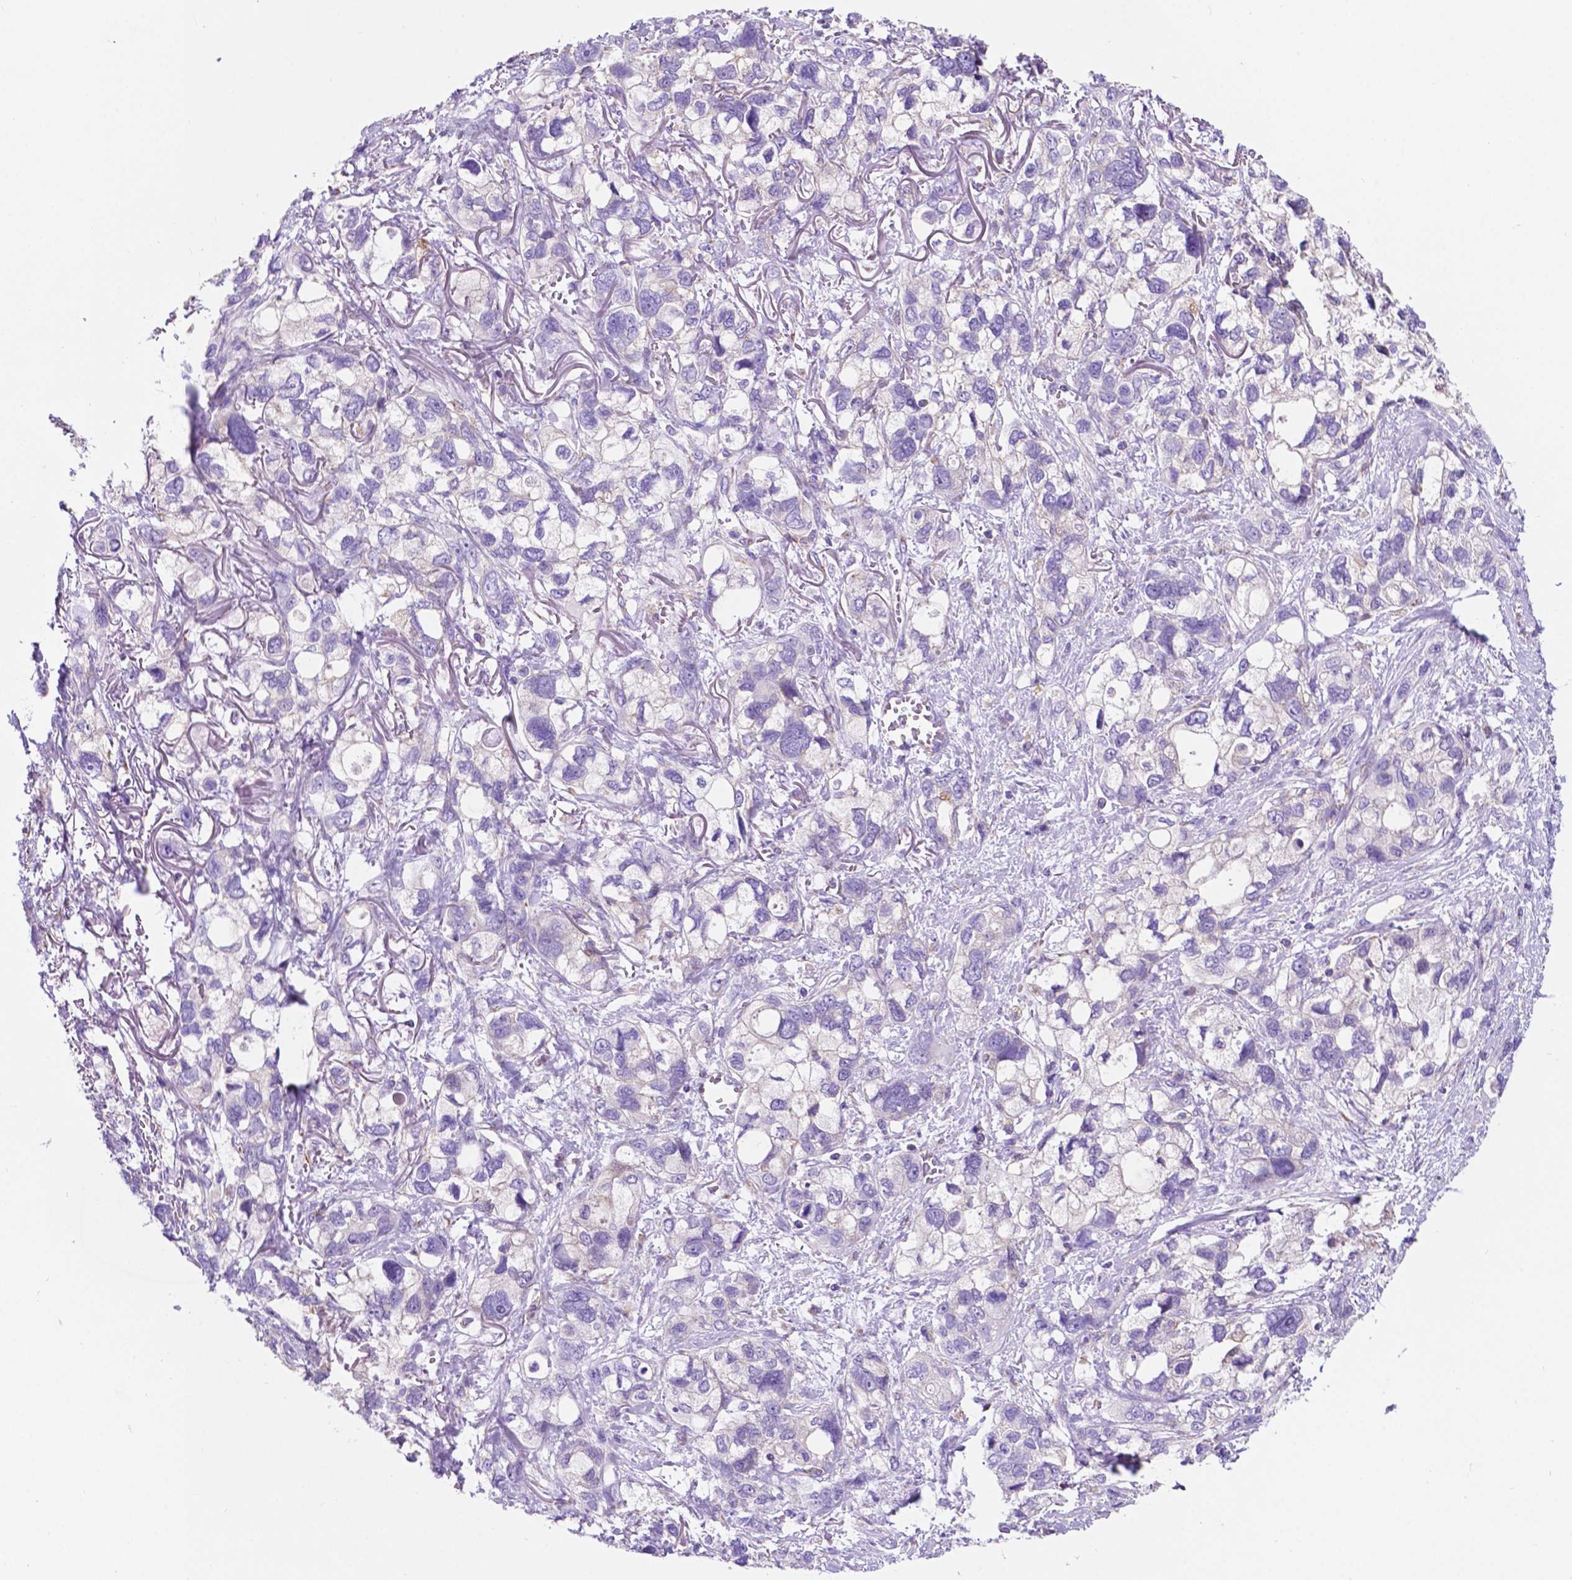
{"staining": {"intensity": "negative", "quantity": "none", "location": "none"}, "tissue": "stomach cancer", "cell_type": "Tumor cells", "image_type": "cancer", "snomed": [{"axis": "morphology", "description": "Adenocarcinoma, NOS"}, {"axis": "topography", "description": "Stomach, upper"}], "caption": "Image shows no protein expression in tumor cells of stomach adenocarcinoma tissue. Nuclei are stained in blue.", "gene": "TRPV5", "patient": {"sex": "female", "age": 81}}